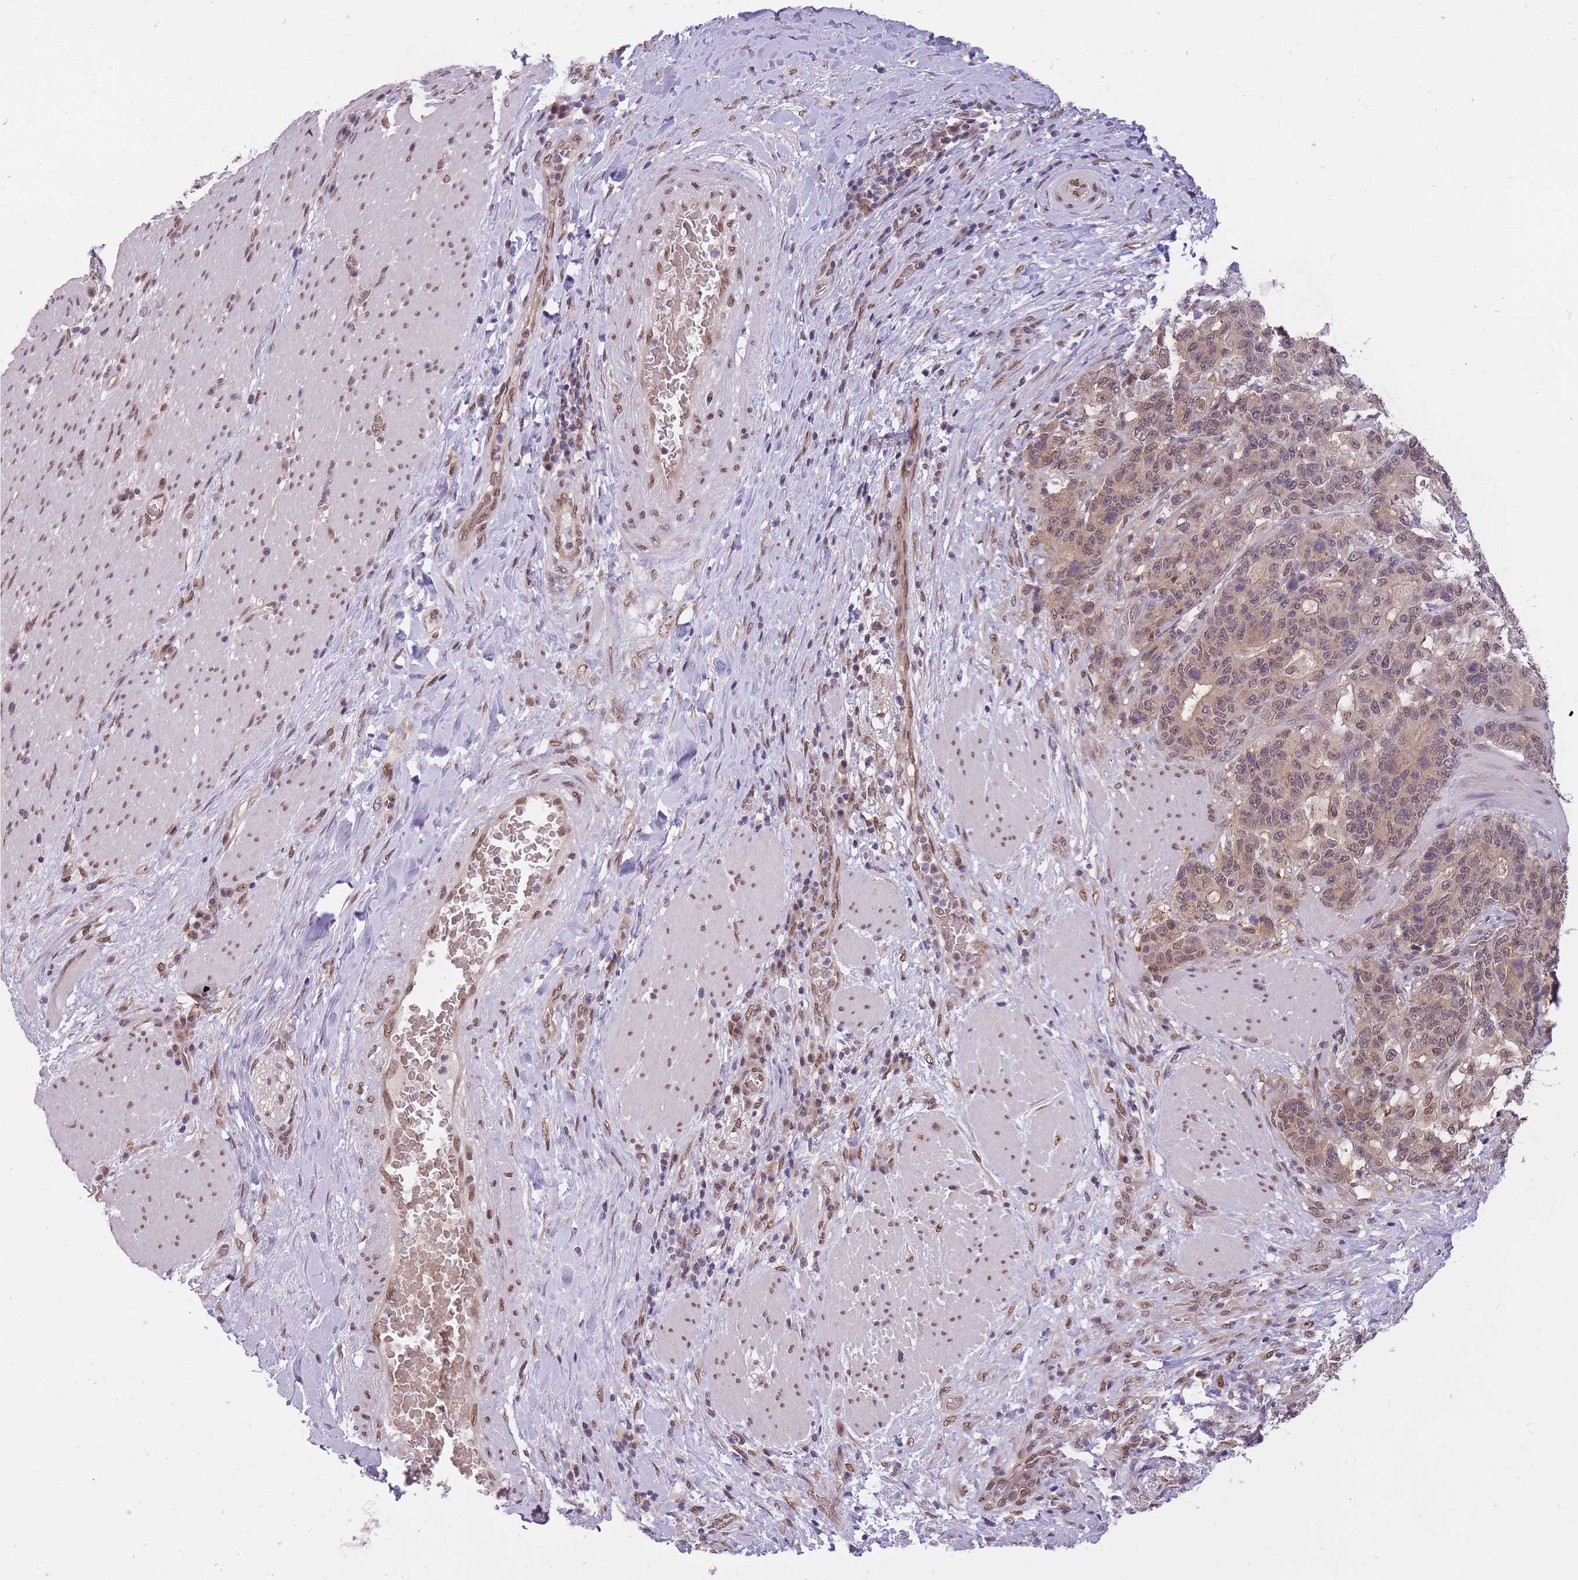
{"staining": {"intensity": "weak", "quantity": "<25%", "location": "nuclear"}, "tissue": "stomach cancer", "cell_type": "Tumor cells", "image_type": "cancer", "snomed": [{"axis": "morphology", "description": "Normal tissue, NOS"}, {"axis": "morphology", "description": "Adenocarcinoma, NOS"}, {"axis": "topography", "description": "Stomach"}], "caption": "Stomach cancer stained for a protein using IHC shows no expression tumor cells.", "gene": "CDIP1", "patient": {"sex": "female", "age": 64}}